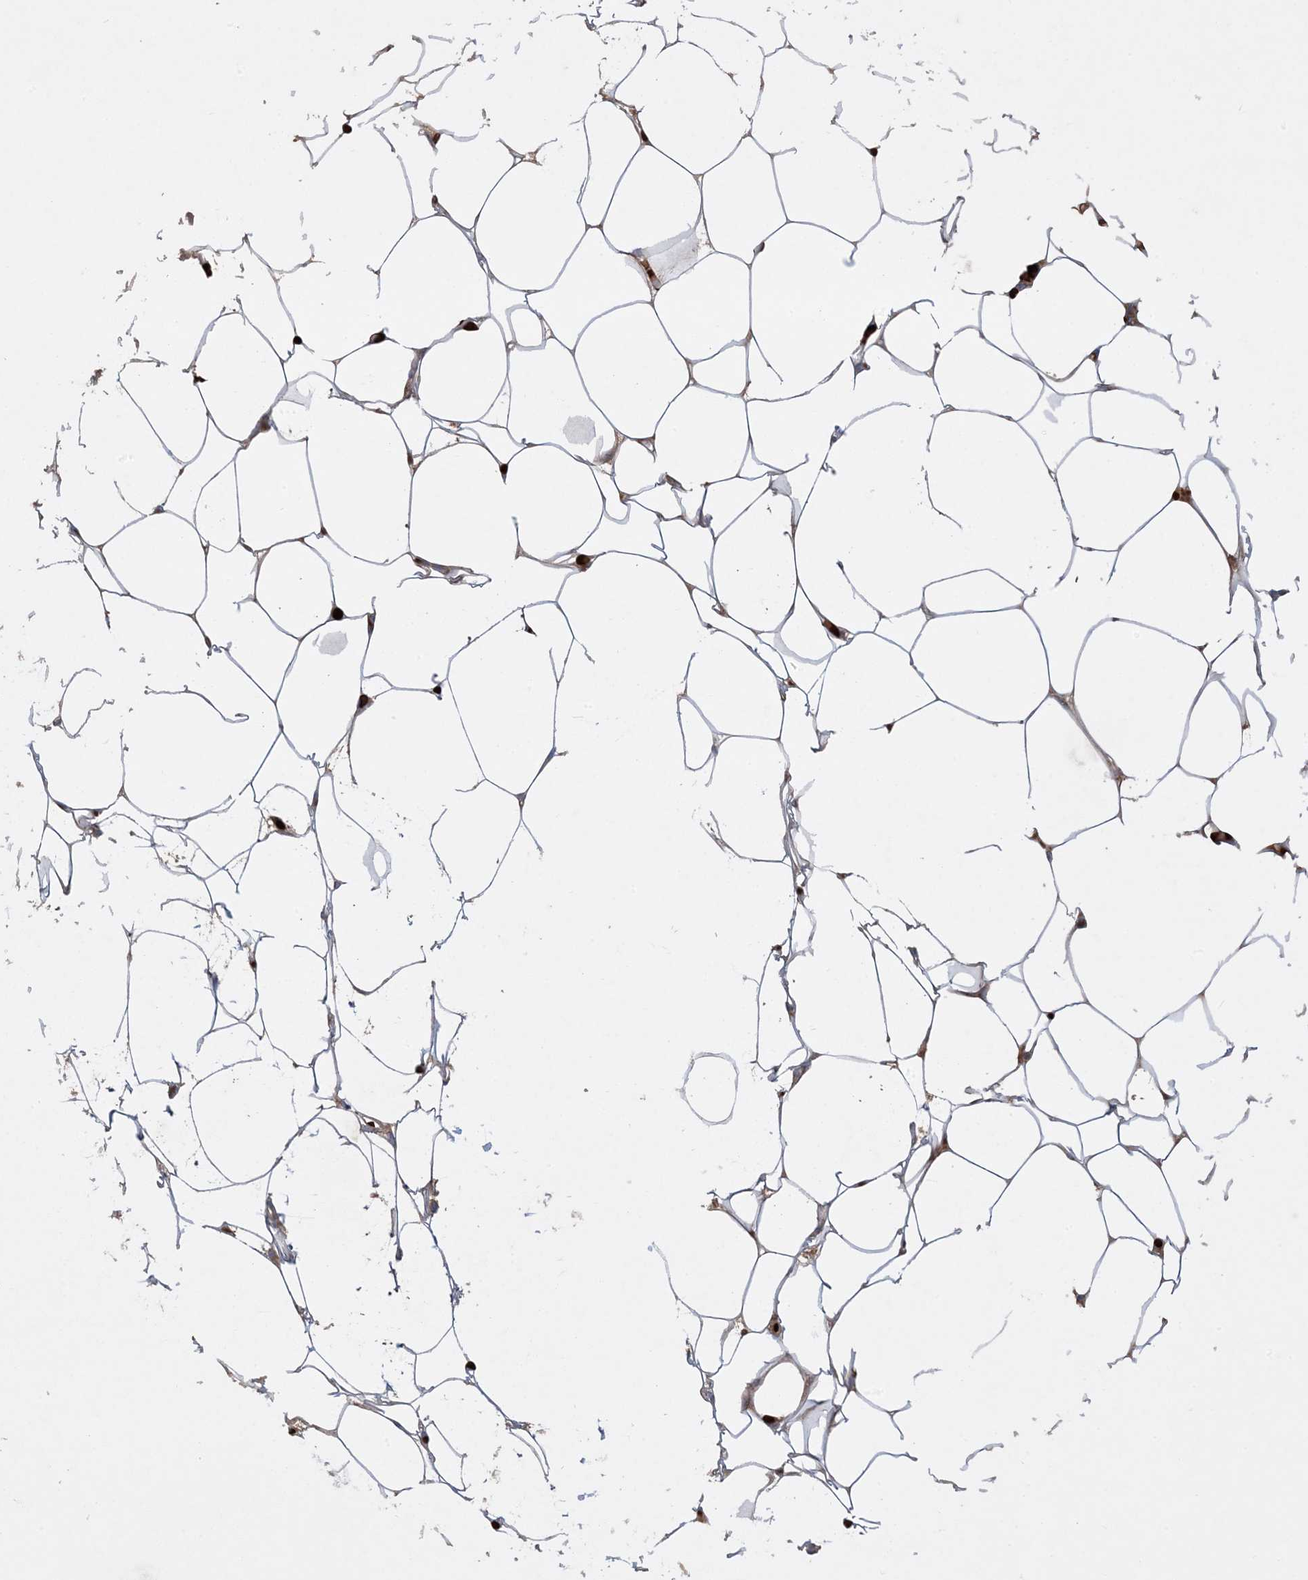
{"staining": {"intensity": "strong", "quantity": ">75%", "location": "cytoplasmic/membranous,nuclear"}, "tissue": "adipose tissue", "cell_type": "Adipocytes", "image_type": "normal", "snomed": [{"axis": "morphology", "description": "Normal tissue, NOS"}, {"axis": "topography", "description": "Breast"}], "caption": "Immunohistochemistry (DAB (3,3'-diaminobenzidine)) staining of normal adipose tissue exhibits strong cytoplasmic/membranous,nuclear protein positivity in approximately >75% of adipocytes.", "gene": "MMGT1", "patient": {"sex": "female", "age": 23}}